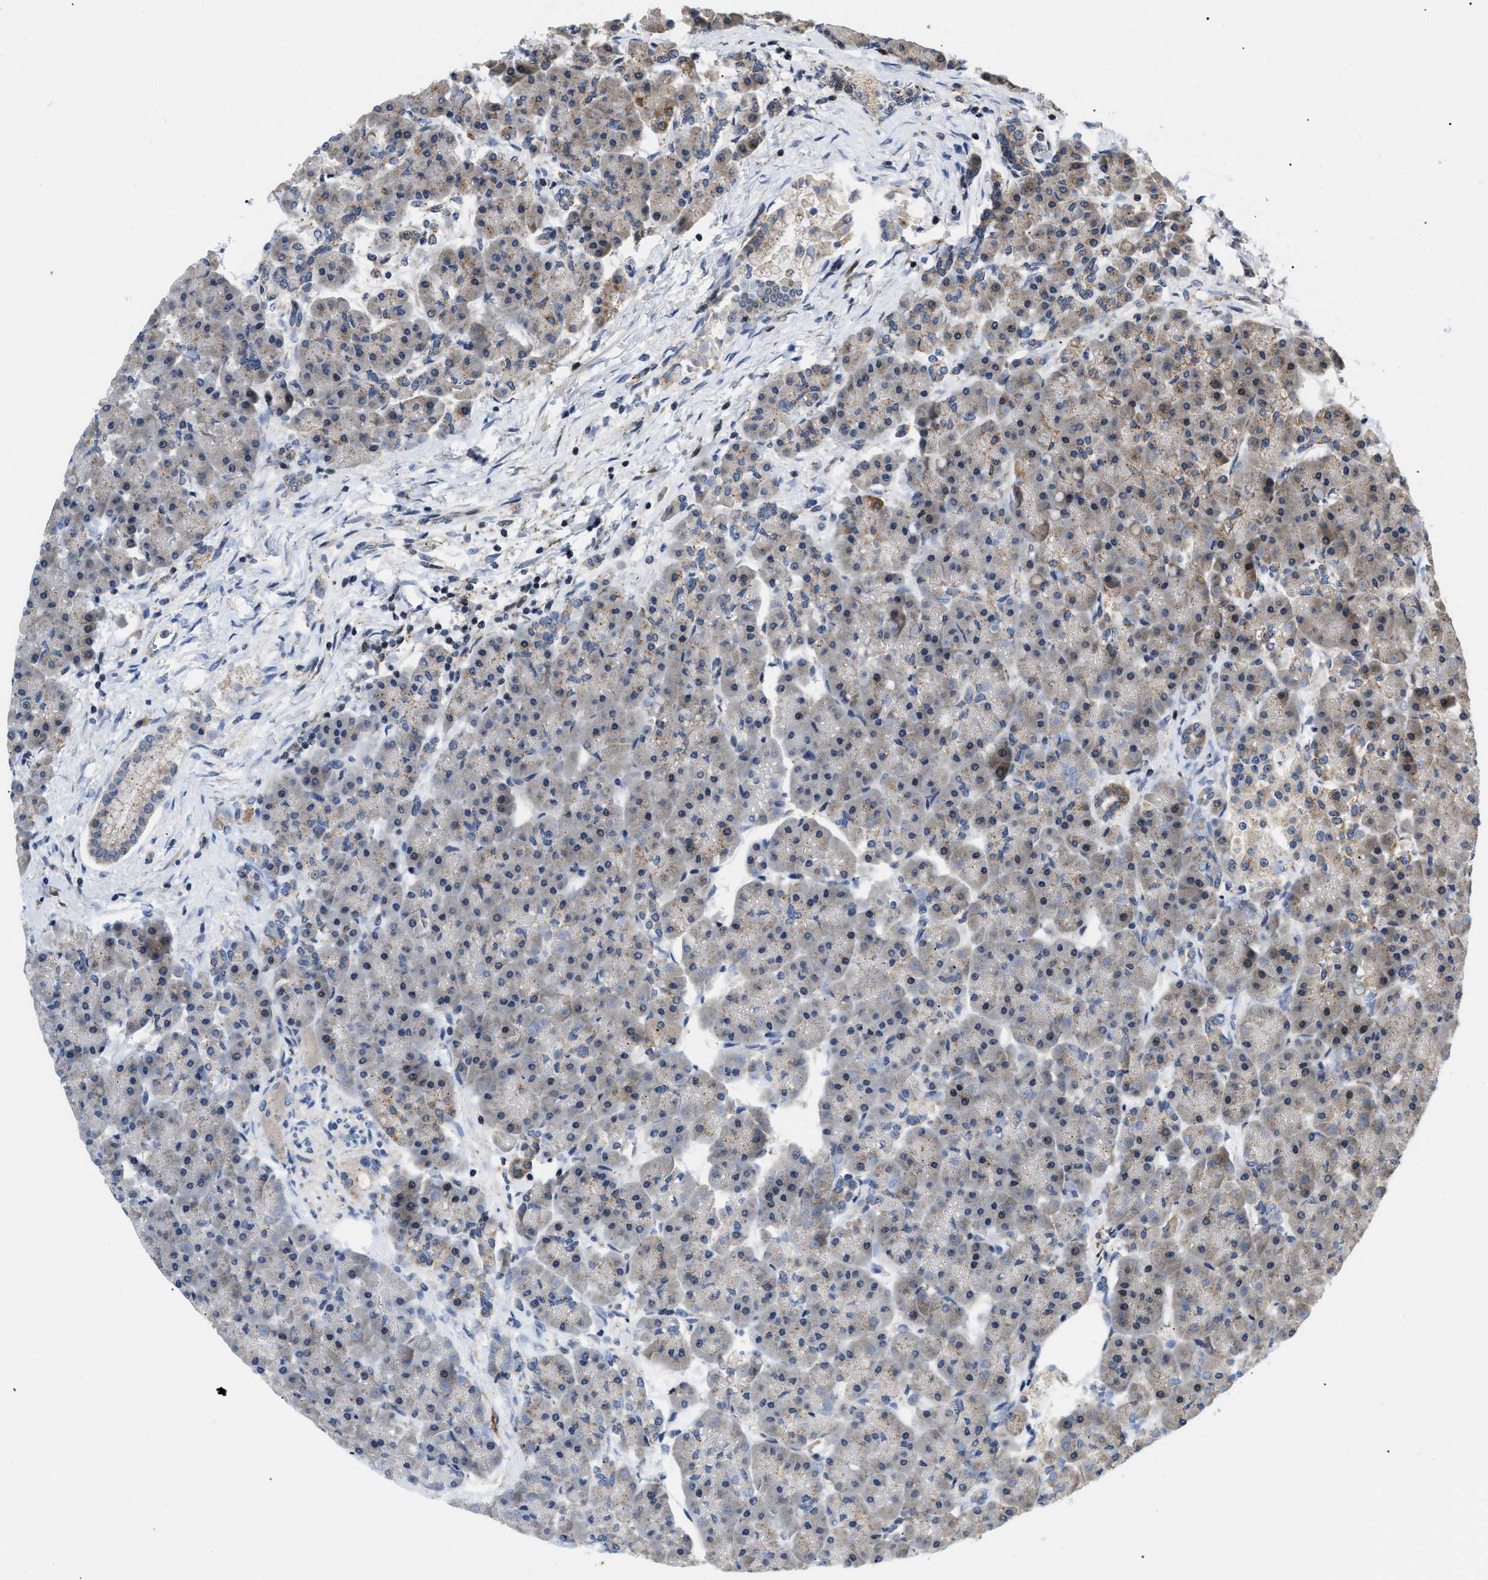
{"staining": {"intensity": "moderate", "quantity": "<25%", "location": "cytoplasmic/membranous"}, "tissue": "pancreas", "cell_type": "Exocrine glandular cells", "image_type": "normal", "snomed": [{"axis": "morphology", "description": "Normal tissue, NOS"}, {"axis": "topography", "description": "Pancreas"}], "caption": "DAB (3,3'-diaminobenzidine) immunohistochemical staining of unremarkable human pancreas shows moderate cytoplasmic/membranous protein expression in approximately <25% of exocrine glandular cells.", "gene": "ZBTB11", "patient": {"sex": "female", "age": 70}}